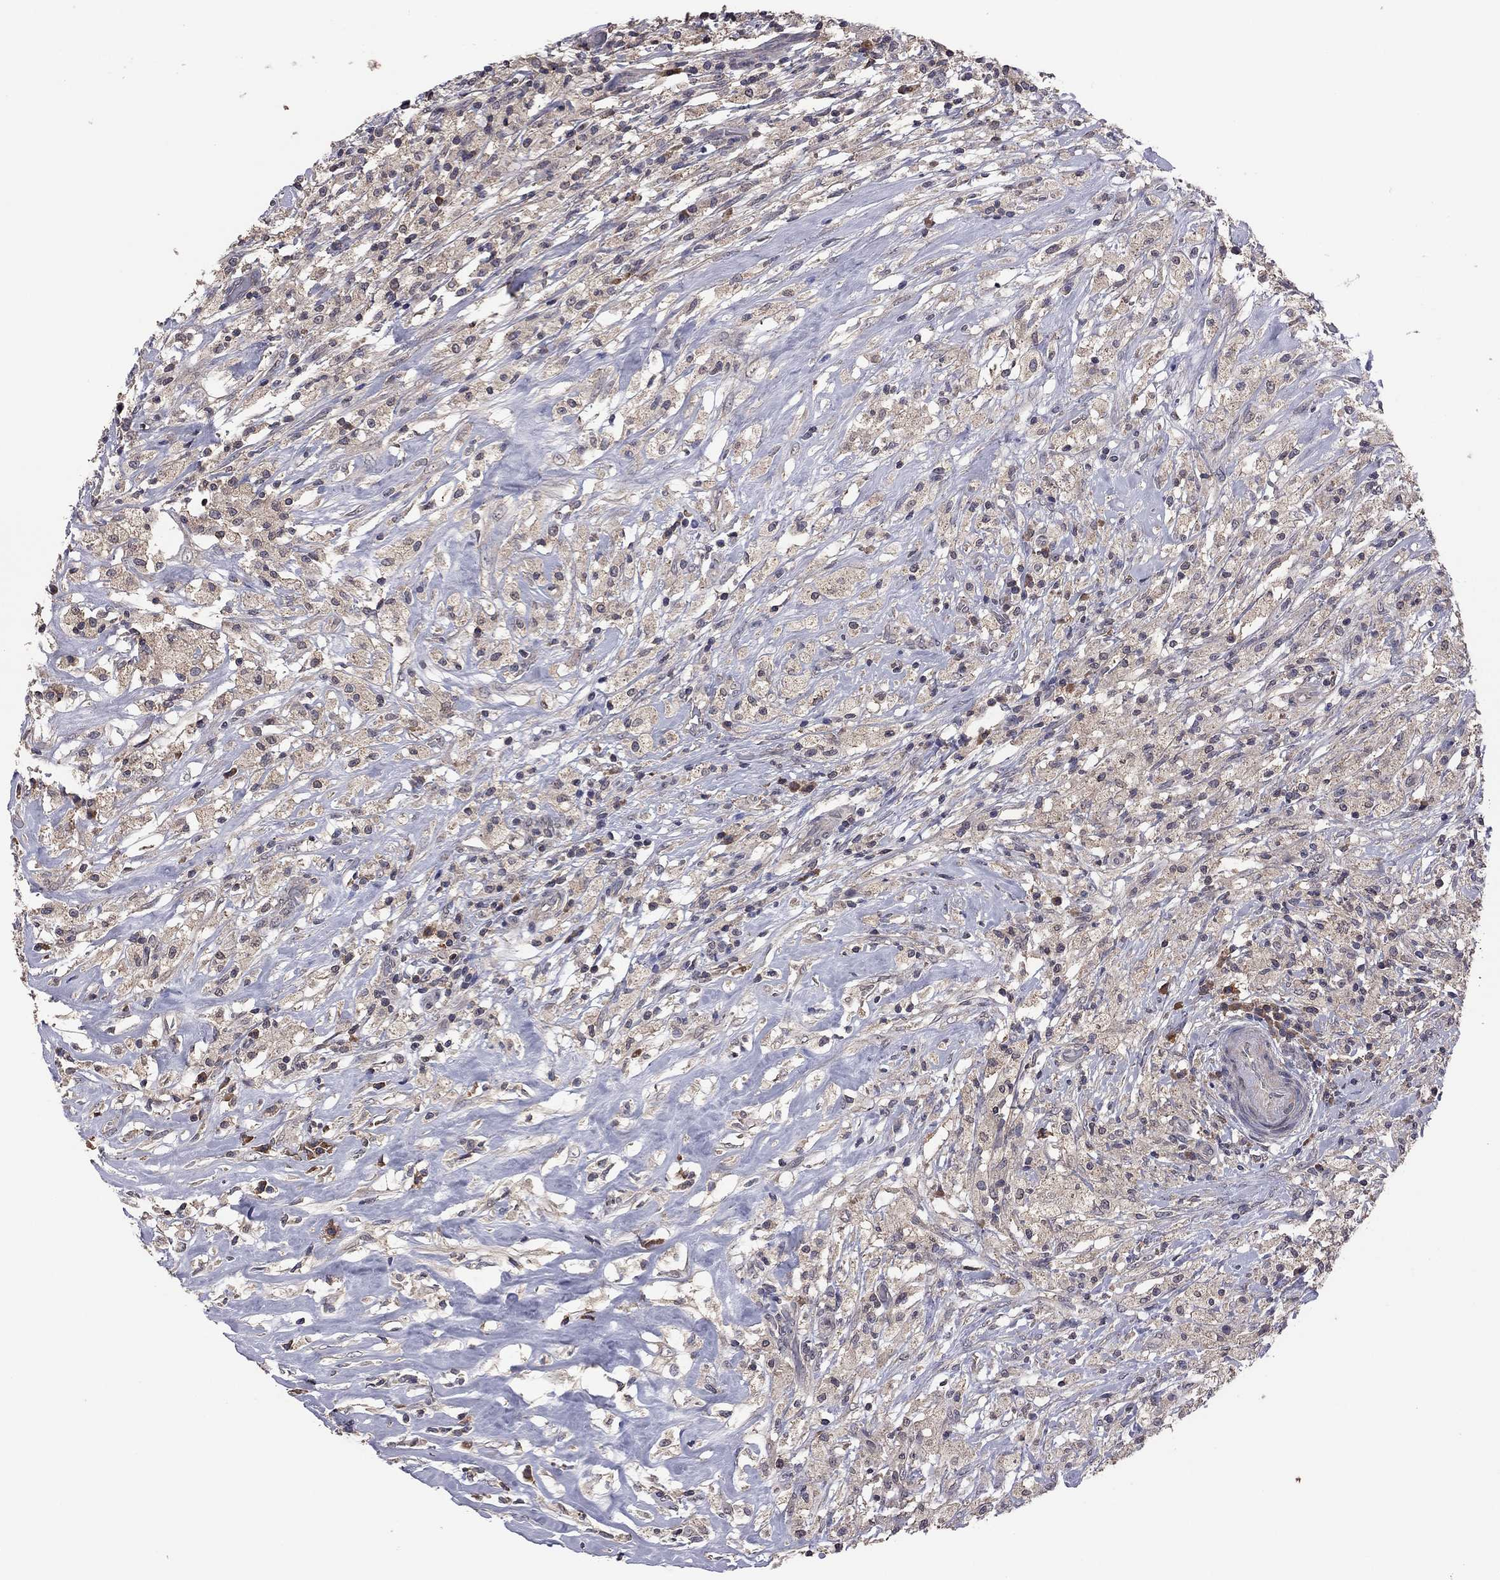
{"staining": {"intensity": "weak", "quantity": "25%-75%", "location": "cytoplasmic/membranous"}, "tissue": "testis cancer", "cell_type": "Tumor cells", "image_type": "cancer", "snomed": [{"axis": "morphology", "description": "Necrosis, NOS"}, {"axis": "morphology", "description": "Carcinoma, Embryonal, NOS"}, {"axis": "topography", "description": "Testis"}], "caption": "Immunohistochemical staining of human testis cancer (embryonal carcinoma) reveals low levels of weak cytoplasmic/membranous staining in approximately 25%-75% of tumor cells.", "gene": "TSNARE1", "patient": {"sex": "male", "age": 19}}